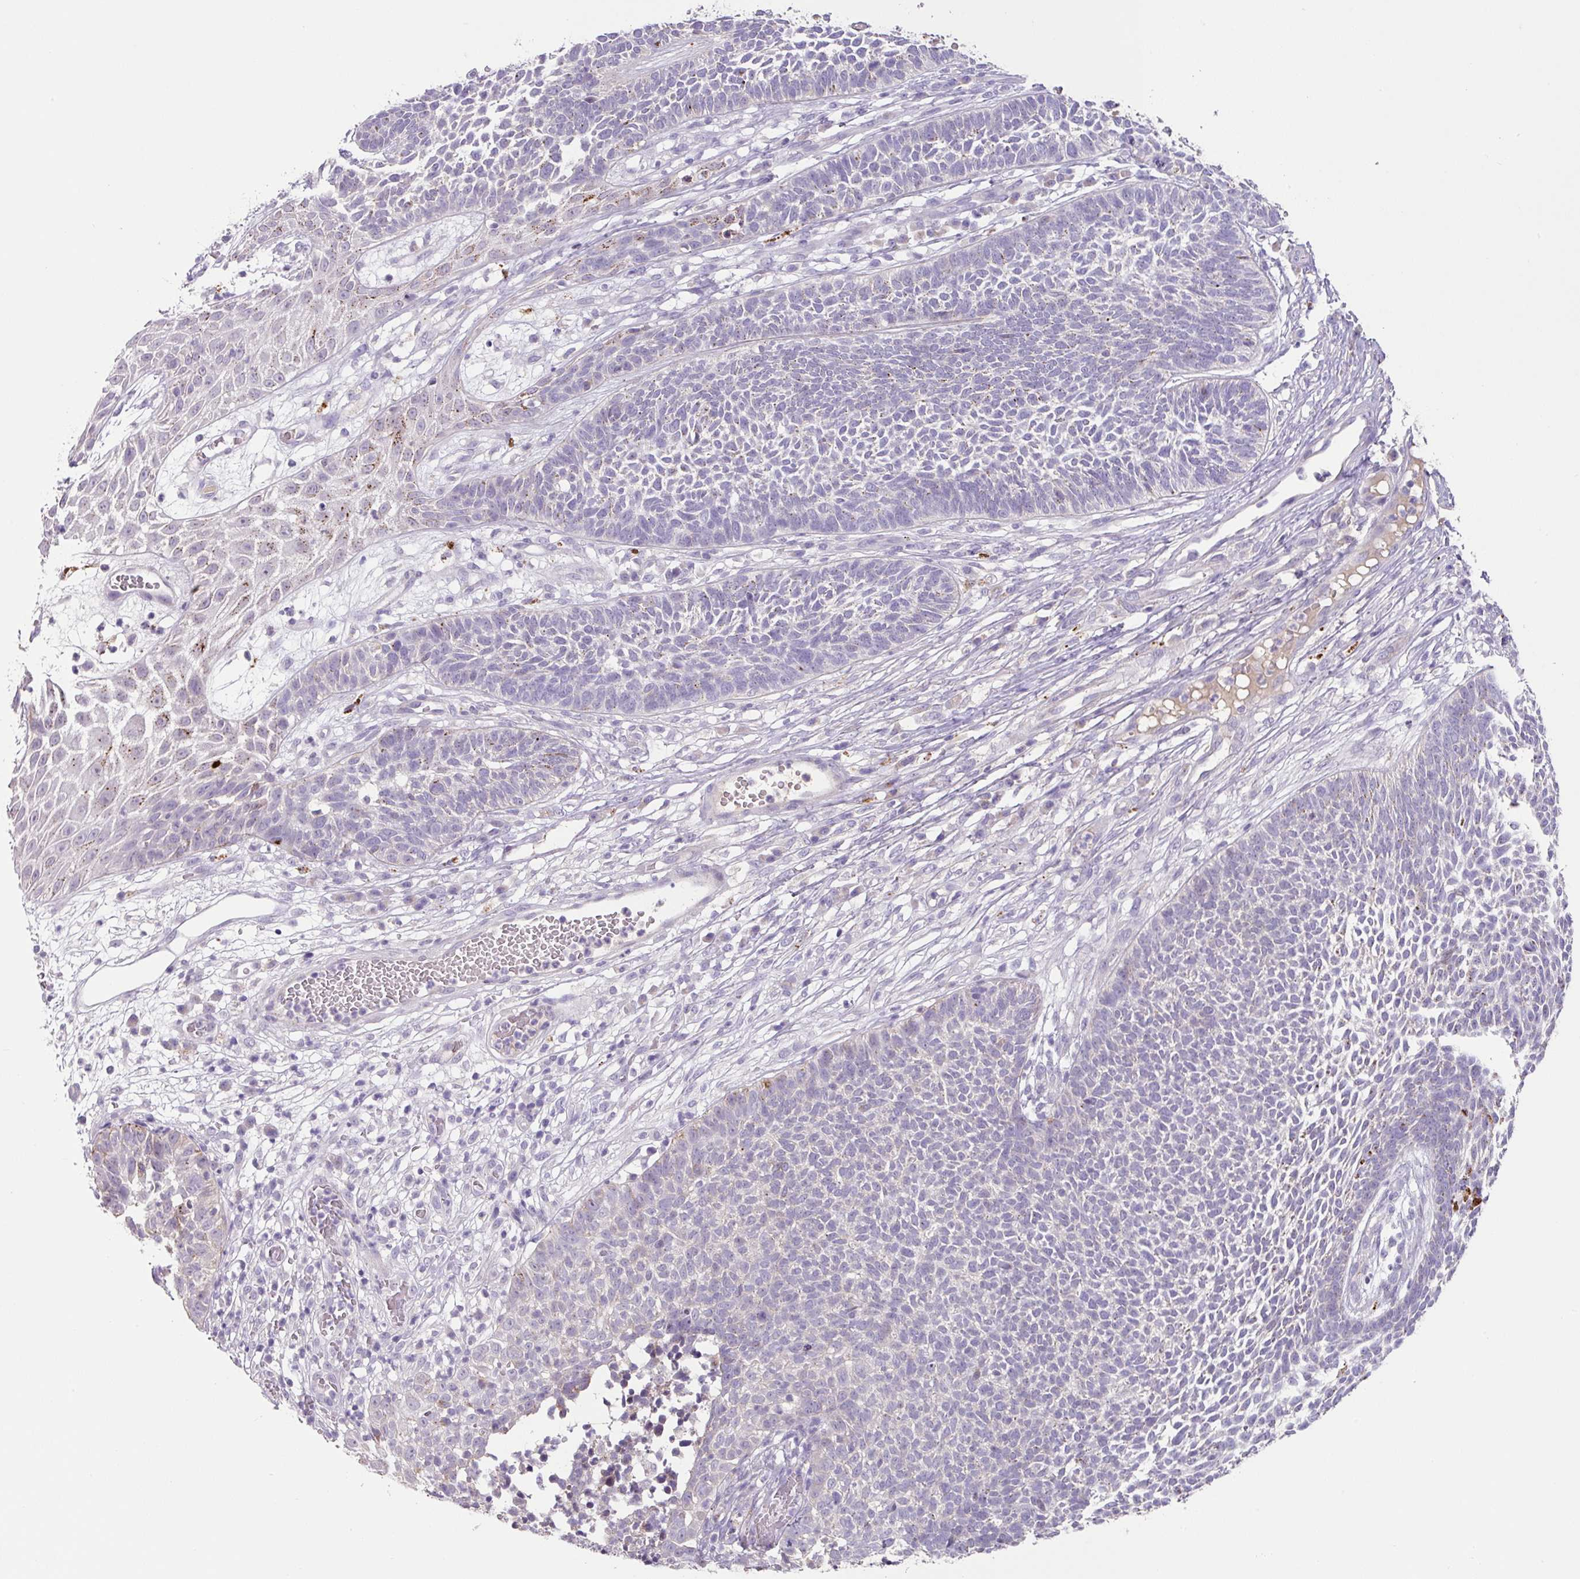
{"staining": {"intensity": "negative", "quantity": "none", "location": "none"}, "tissue": "skin cancer", "cell_type": "Tumor cells", "image_type": "cancer", "snomed": [{"axis": "morphology", "description": "Basal cell carcinoma"}, {"axis": "topography", "description": "Skin"}], "caption": "Protein analysis of skin basal cell carcinoma demonstrates no significant positivity in tumor cells. The staining was performed using DAB (3,3'-diaminobenzidine) to visualize the protein expression in brown, while the nuclei were stained in blue with hematoxylin (Magnification: 20x).", "gene": "PLEKHH3", "patient": {"sex": "female", "age": 84}}